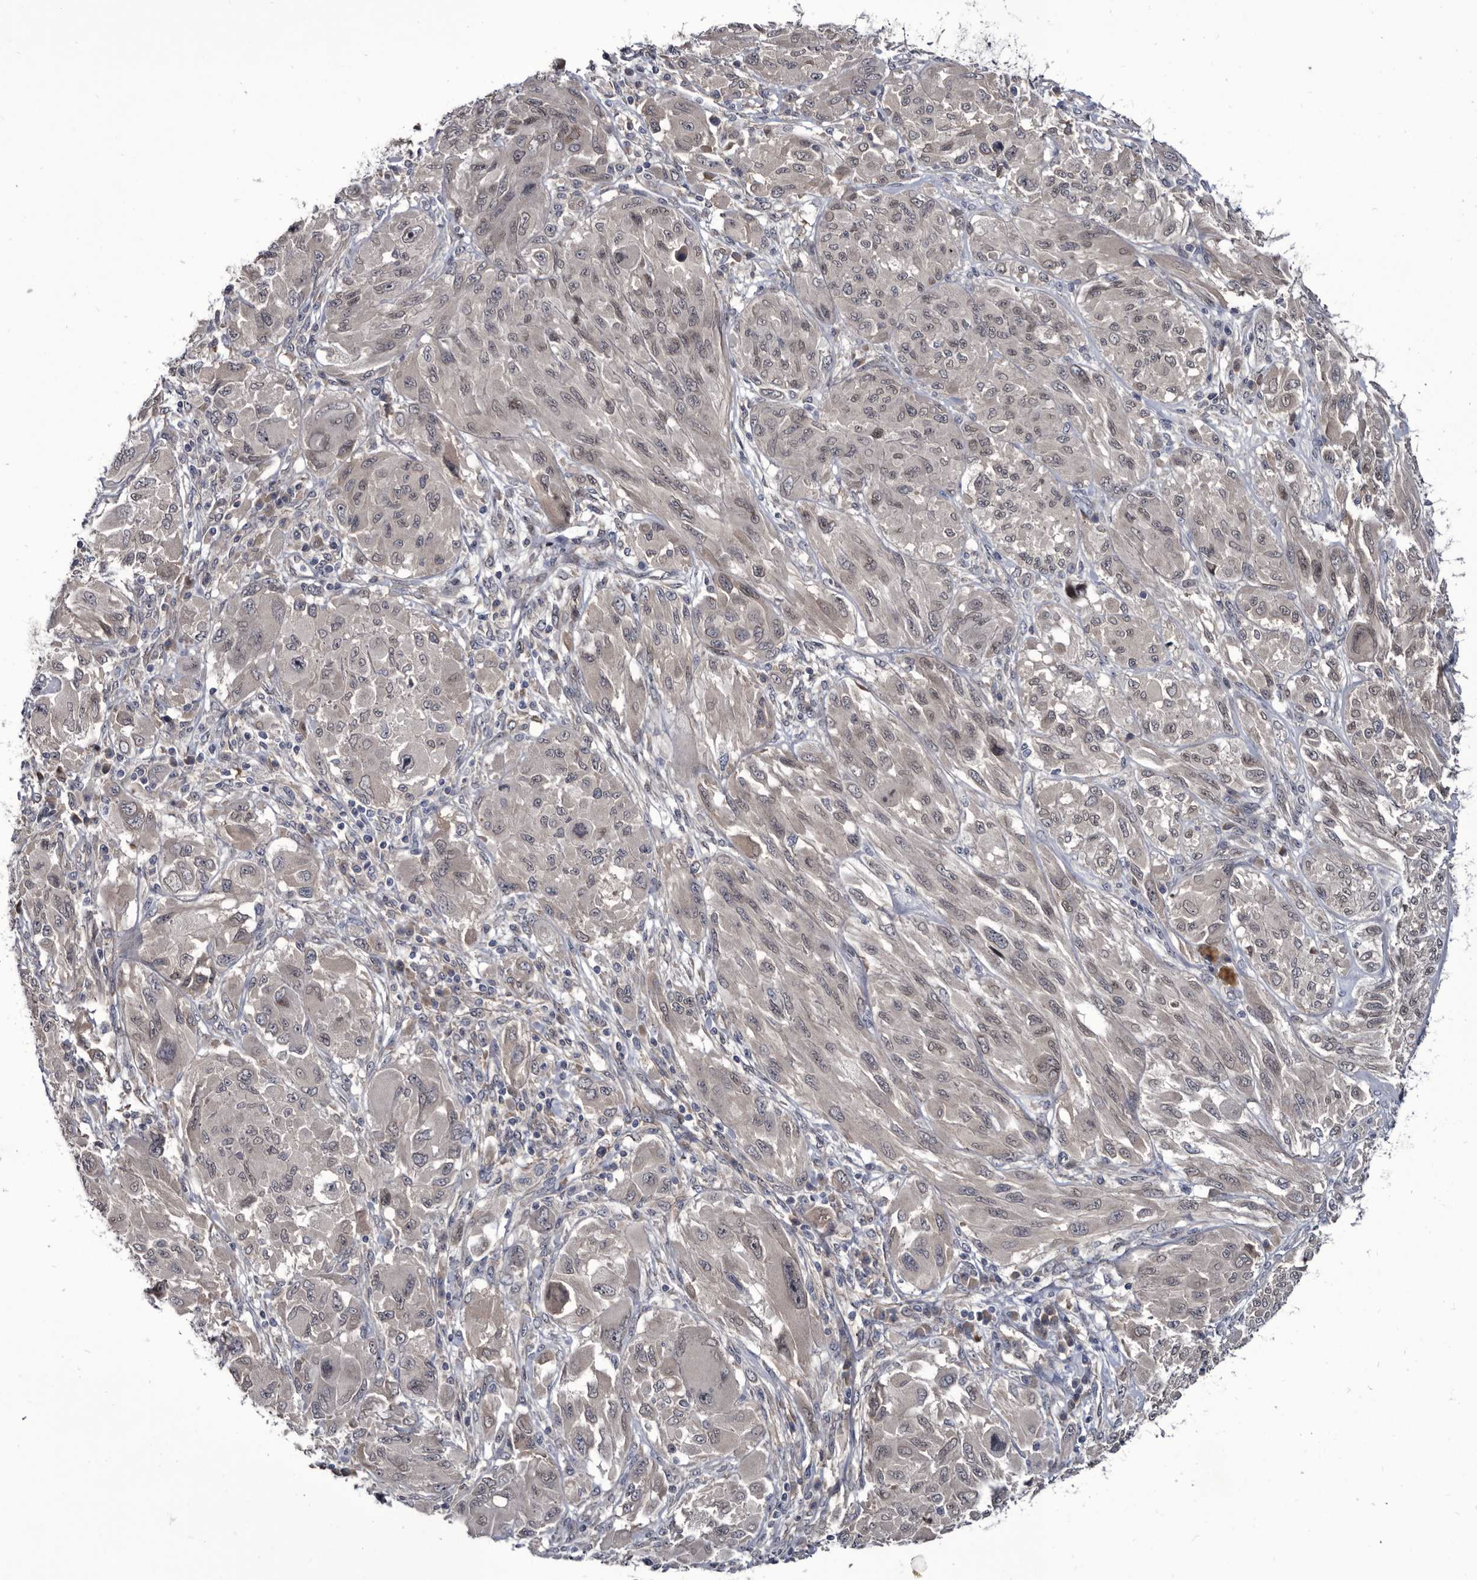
{"staining": {"intensity": "weak", "quantity": "<25%", "location": "nuclear"}, "tissue": "melanoma", "cell_type": "Tumor cells", "image_type": "cancer", "snomed": [{"axis": "morphology", "description": "Malignant melanoma, NOS"}, {"axis": "topography", "description": "Skin"}], "caption": "There is no significant positivity in tumor cells of melanoma.", "gene": "PROM1", "patient": {"sex": "female", "age": 91}}